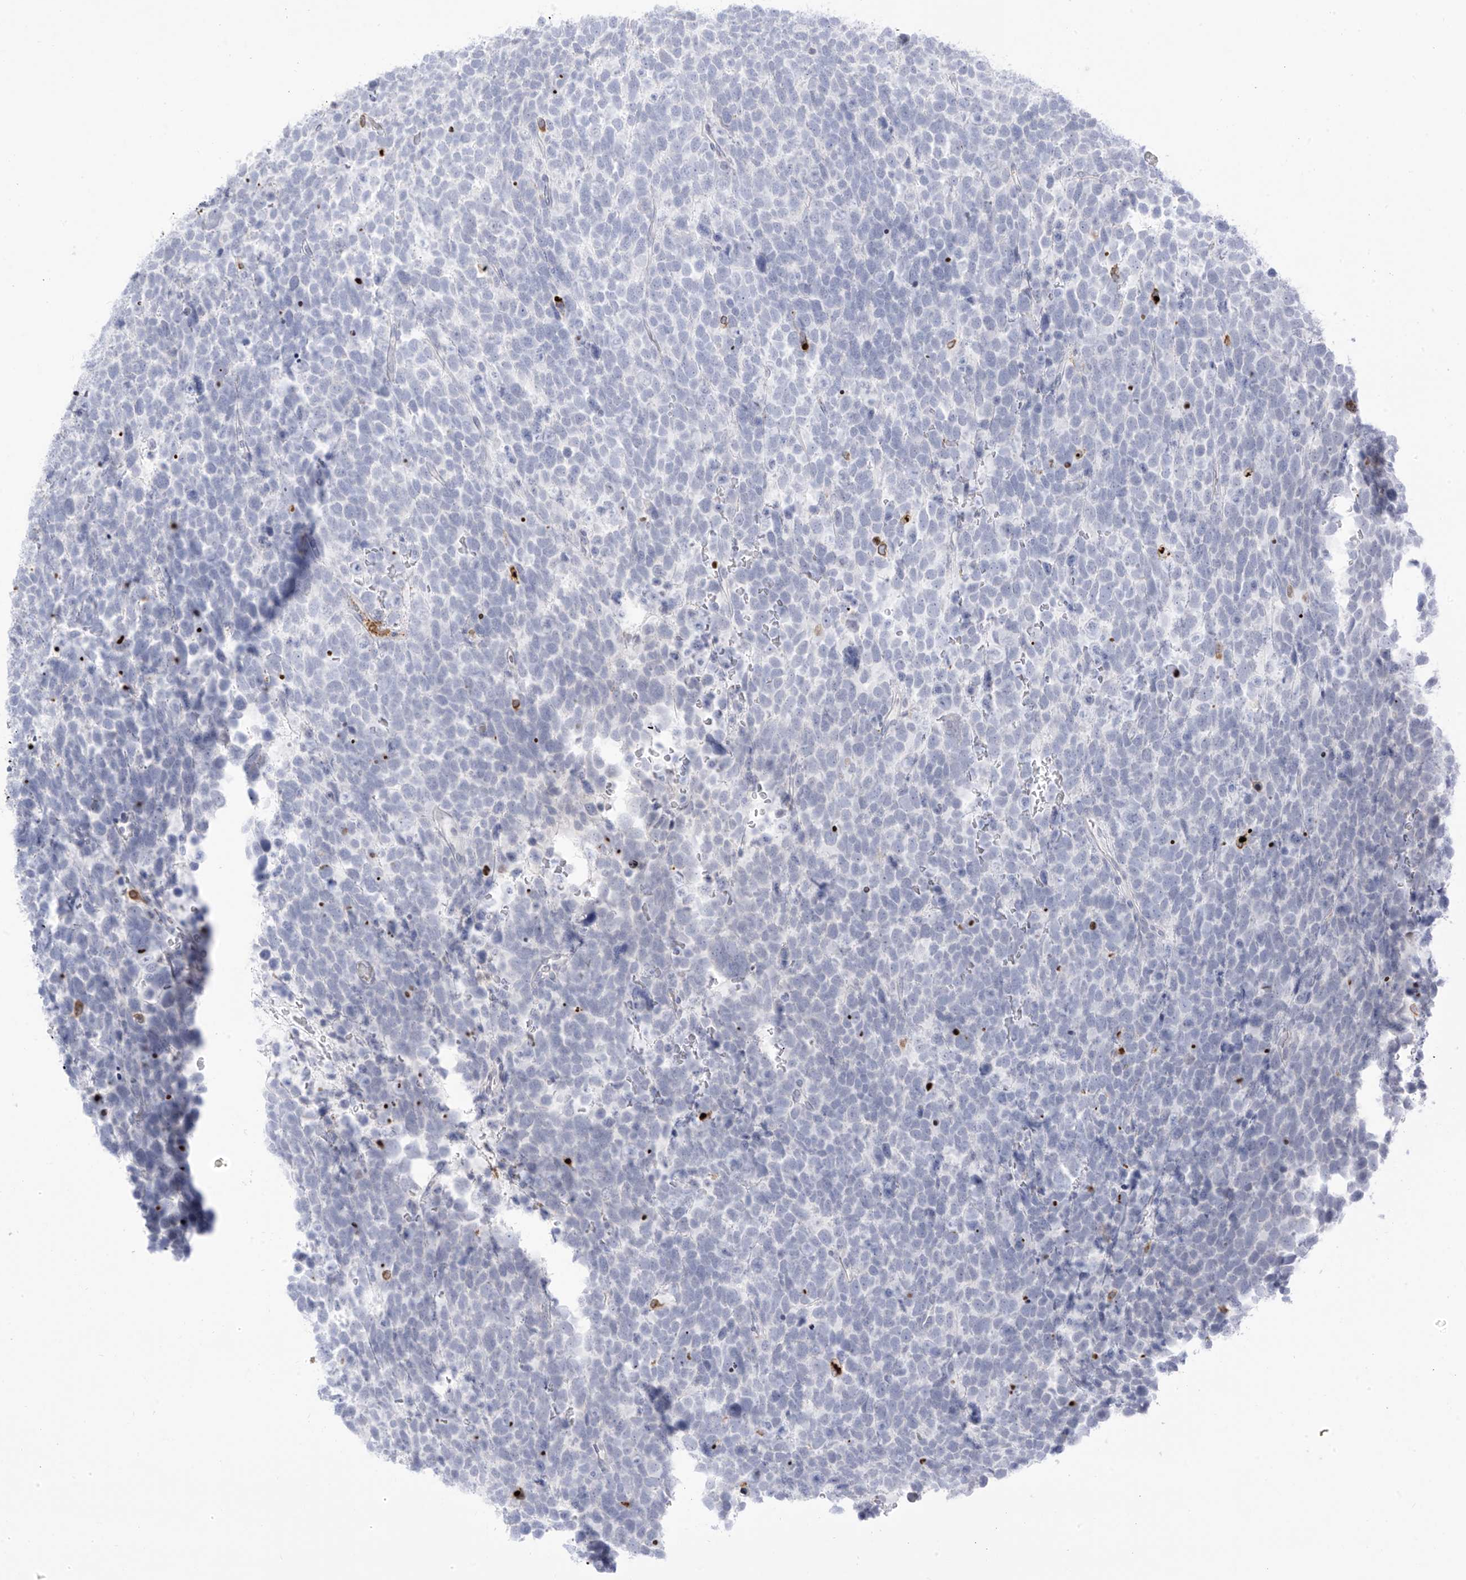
{"staining": {"intensity": "negative", "quantity": "none", "location": "none"}, "tissue": "urothelial cancer", "cell_type": "Tumor cells", "image_type": "cancer", "snomed": [{"axis": "morphology", "description": "Urothelial carcinoma, High grade"}, {"axis": "topography", "description": "Urinary bladder"}], "caption": "Urothelial cancer stained for a protein using immunohistochemistry demonstrates no expression tumor cells.", "gene": "TBXAS1", "patient": {"sex": "female", "age": 82}}